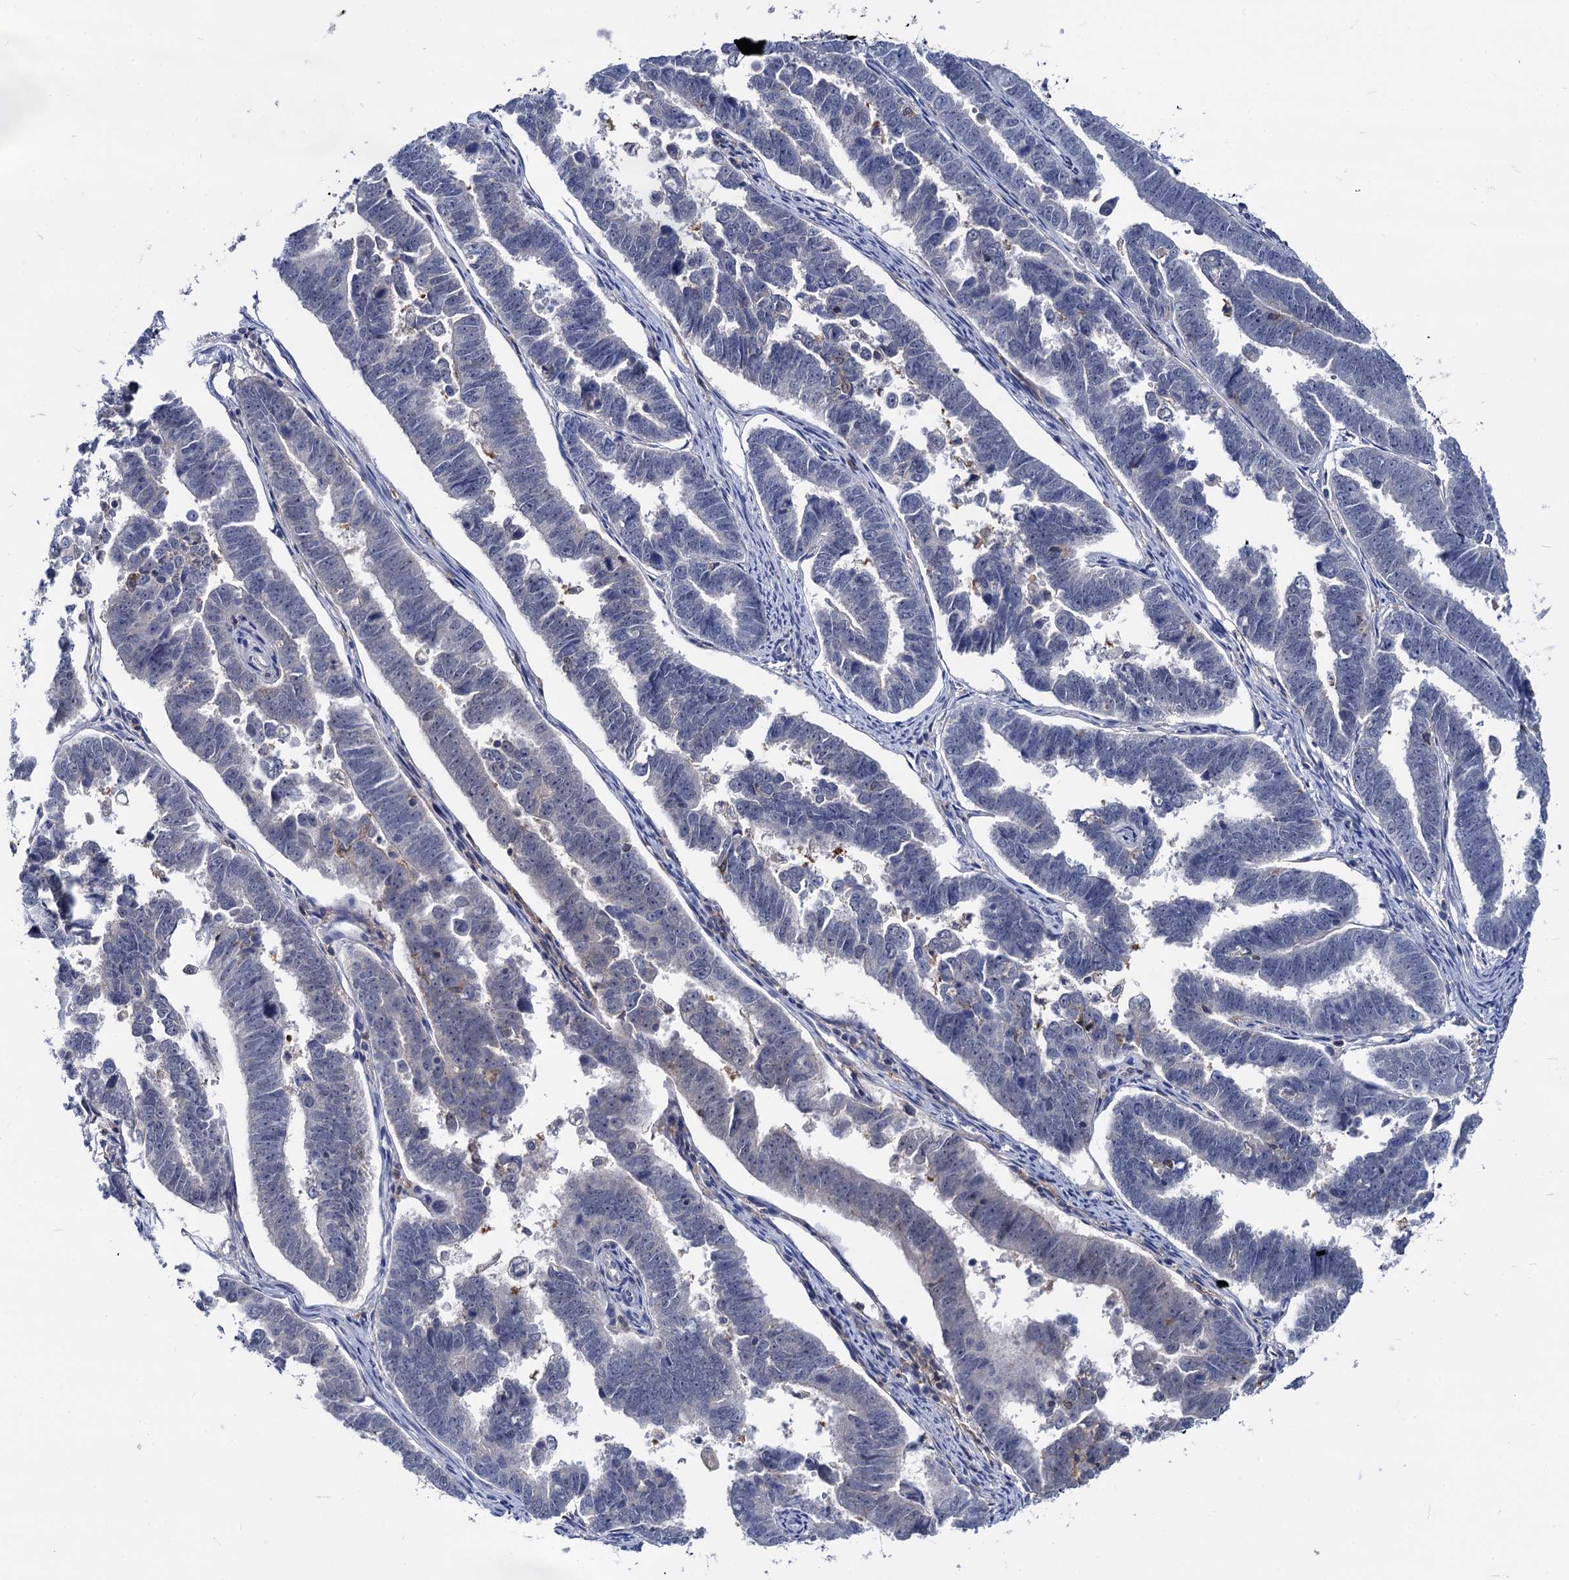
{"staining": {"intensity": "negative", "quantity": "none", "location": "none"}, "tissue": "endometrial cancer", "cell_type": "Tumor cells", "image_type": "cancer", "snomed": [{"axis": "morphology", "description": "Adenocarcinoma, NOS"}, {"axis": "topography", "description": "Endometrium"}], "caption": "Immunohistochemistry (IHC) of endometrial adenocarcinoma reveals no expression in tumor cells.", "gene": "RHOG", "patient": {"sex": "female", "age": 75}}